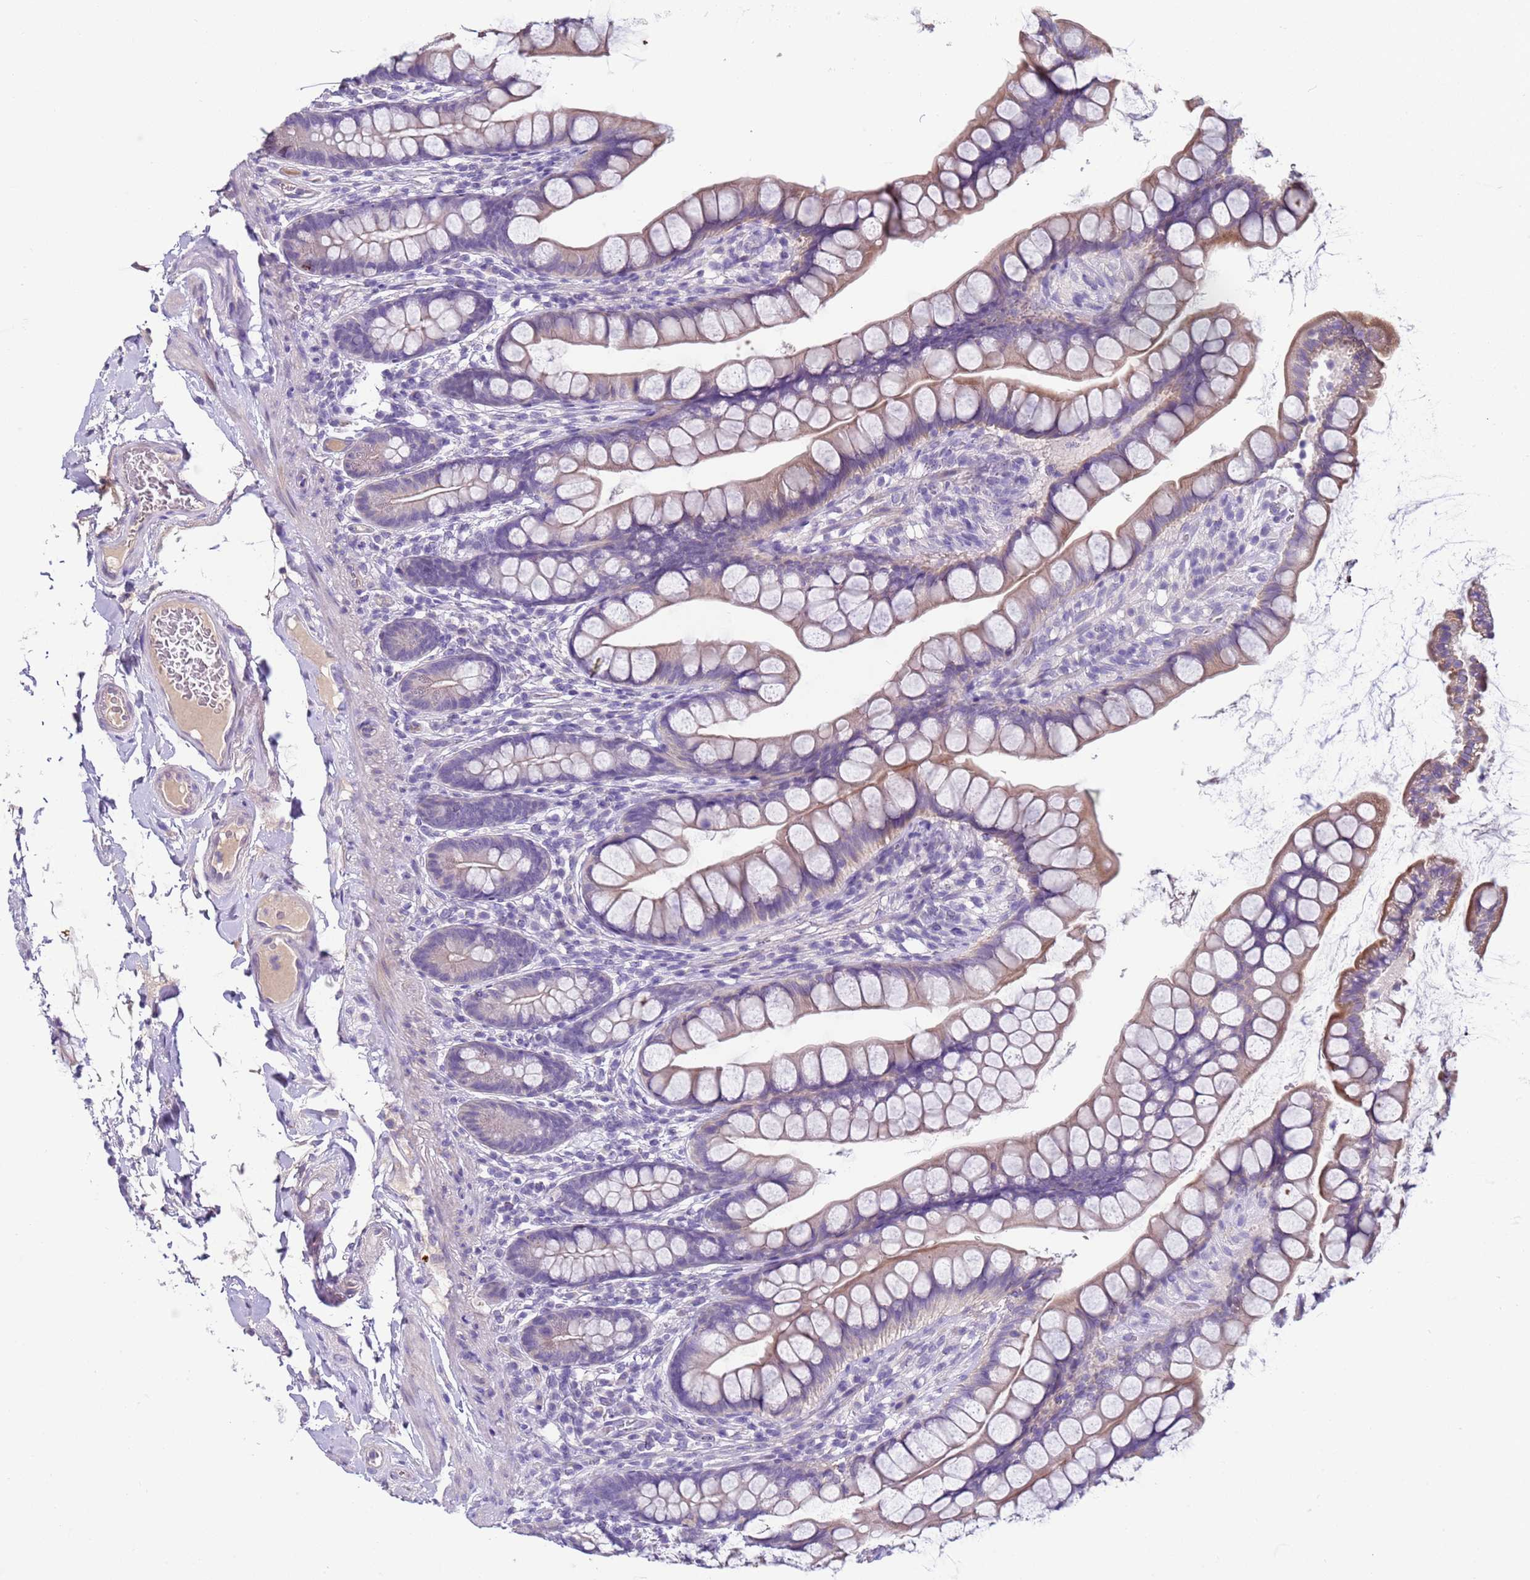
{"staining": {"intensity": "weak", "quantity": "<25%", "location": "cytoplasmic/membranous"}, "tissue": "small intestine", "cell_type": "Glandular cells", "image_type": "normal", "snomed": [{"axis": "morphology", "description": "Normal tissue, NOS"}, {"axis": "topography", "description": "Small intestine"}], "caption": "A high-resolution image shows IHC staining of benign small intestine, which demonstrates no significant staining in glandular cells. (Stains: DAB (3,3'-diaminobenzidine) immunohistochemistry with hematoxylin counter stain, Microscopy: brightfield microscopy at high magnification).", "gene": "TRIM51G", "patient": {"sex": "male", "age": 70}}